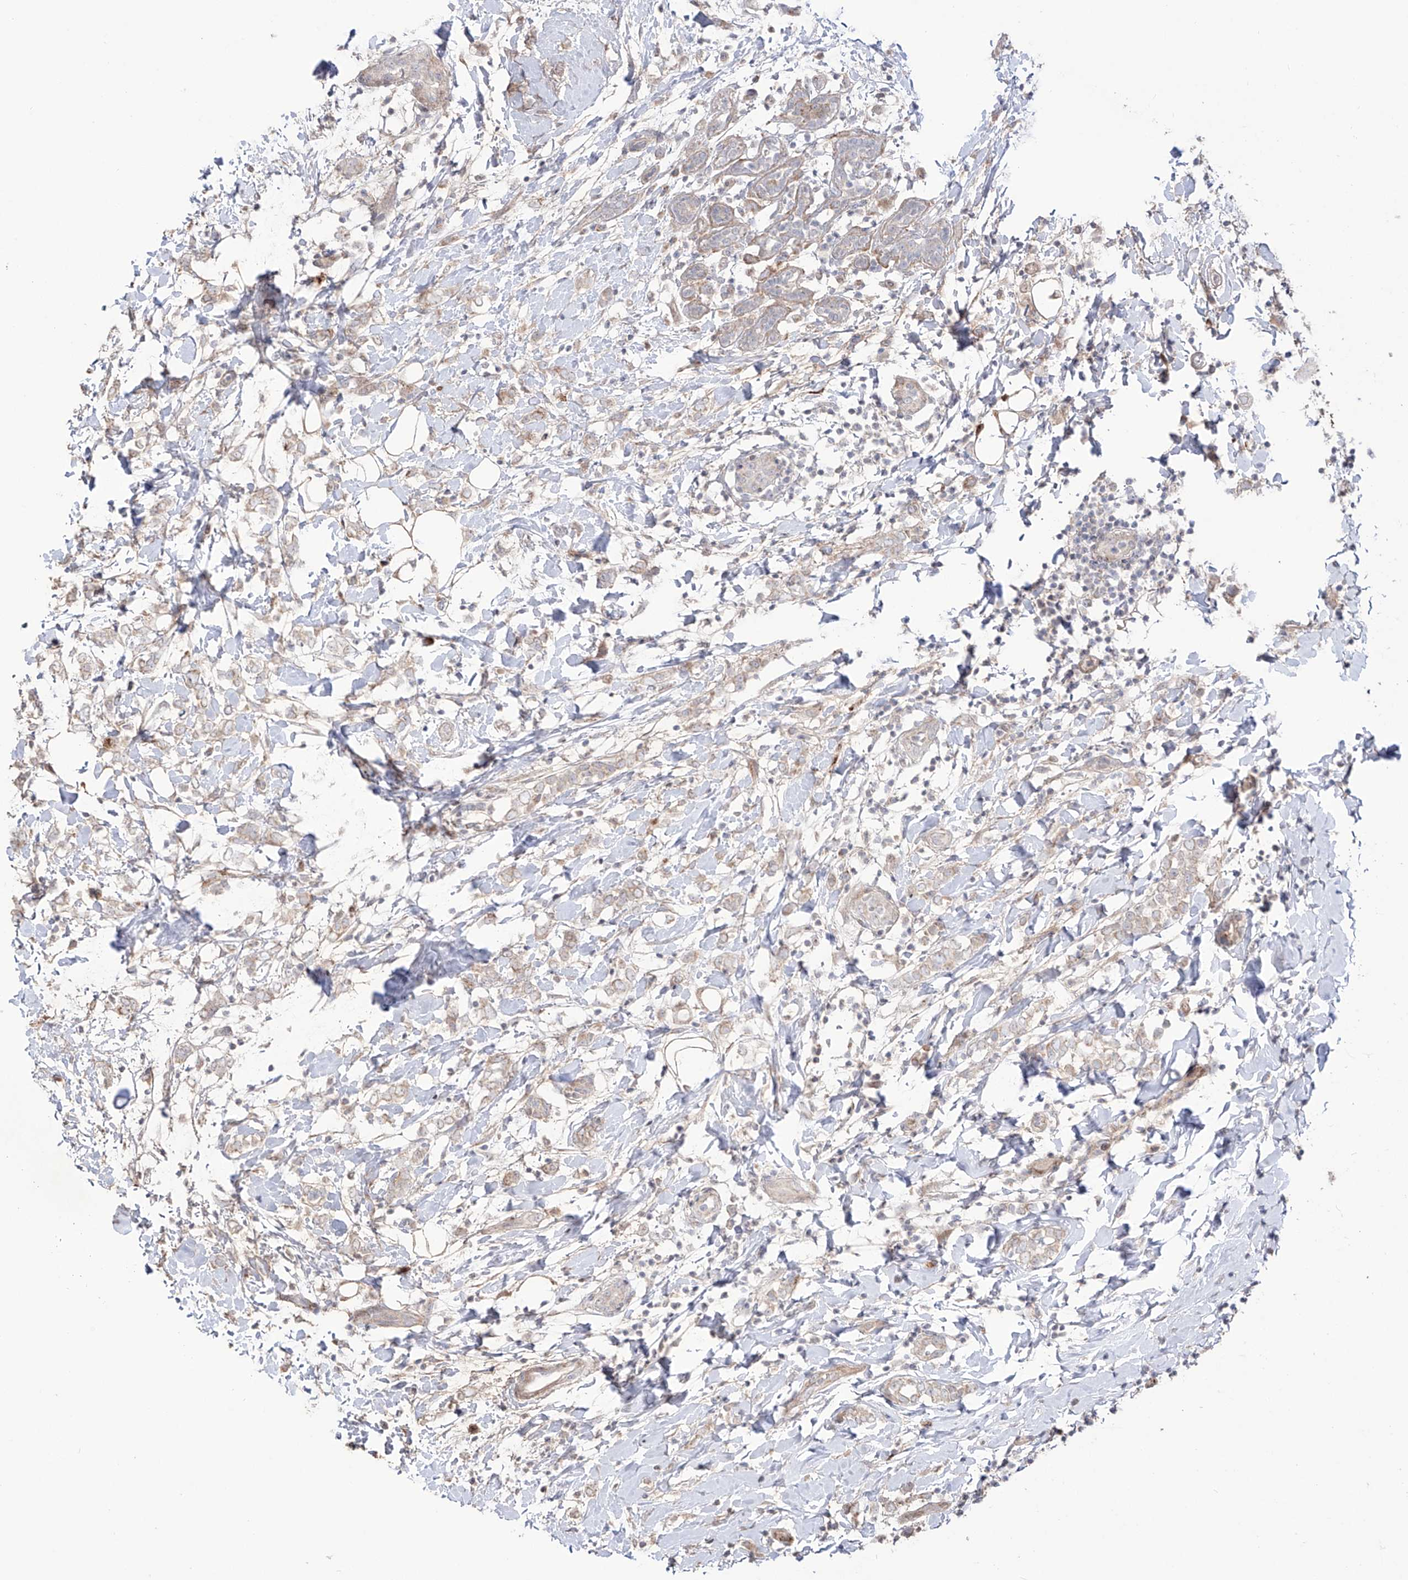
{"staining": {"intensity": "weak", "quantity": "<25%", "location": "cytoplasmic/membranous"}, "tissue": "breast cancer", "cell_type": "Tumor cells", "image_type": "cancer", "snomed": [{"axis": "morphology", "description": "Normal tissue, NOS"}, {"axis": "morphology", "description": "Lobular carcinoma"}, {"axis": "topography", "description": "Breast"}], "caption": "Immunohistochemical staining of human breast cancer (lobular carcinoma) exhibits no significant positivity in tumor cells.", "gene": "YKT6", "patient": {"sex": "female", "age": 47}}